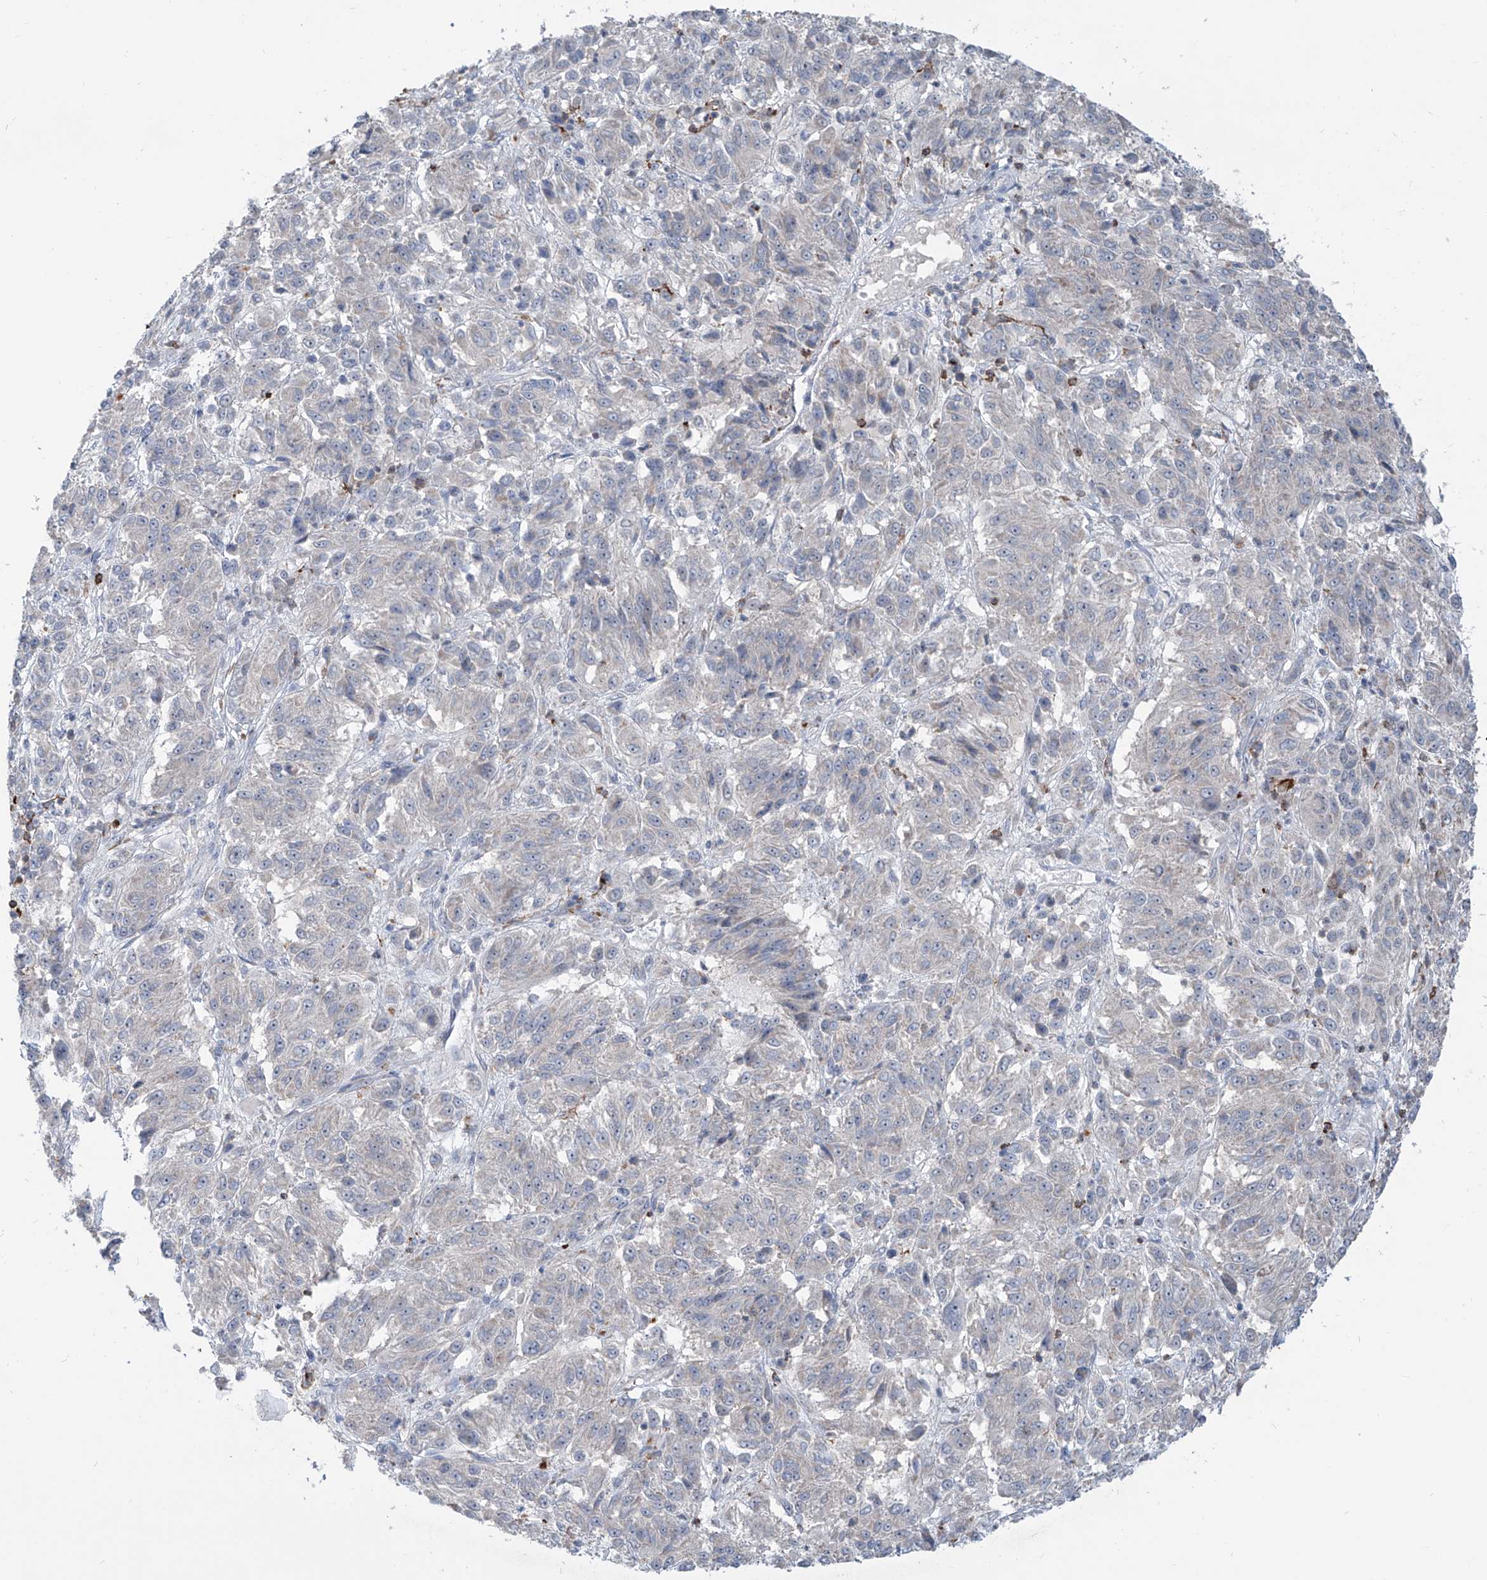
{"staining": {"intensity": "negative", "quantity": "none", "location": "none"}, "tissue": "melanoma", "cell_type": "Tumor cells", "image_type": "cancer", "snomed": [{"axis": "morphology", "description": "Malignant melanoma, Metastatic site"}, {"axis": "topography", "description": "Lung"}], "caption": "Immunohistochemistry of human malignant melanoma (metastatic site) demonstrates no expression in tumor cells. (Brightfield microscopy of DAB (3,3'-diaminobenzidine) immunohistochemistry at high magnification).", "gene": "ZBTB48", "patient": {"sex": "male", "age": 64}}